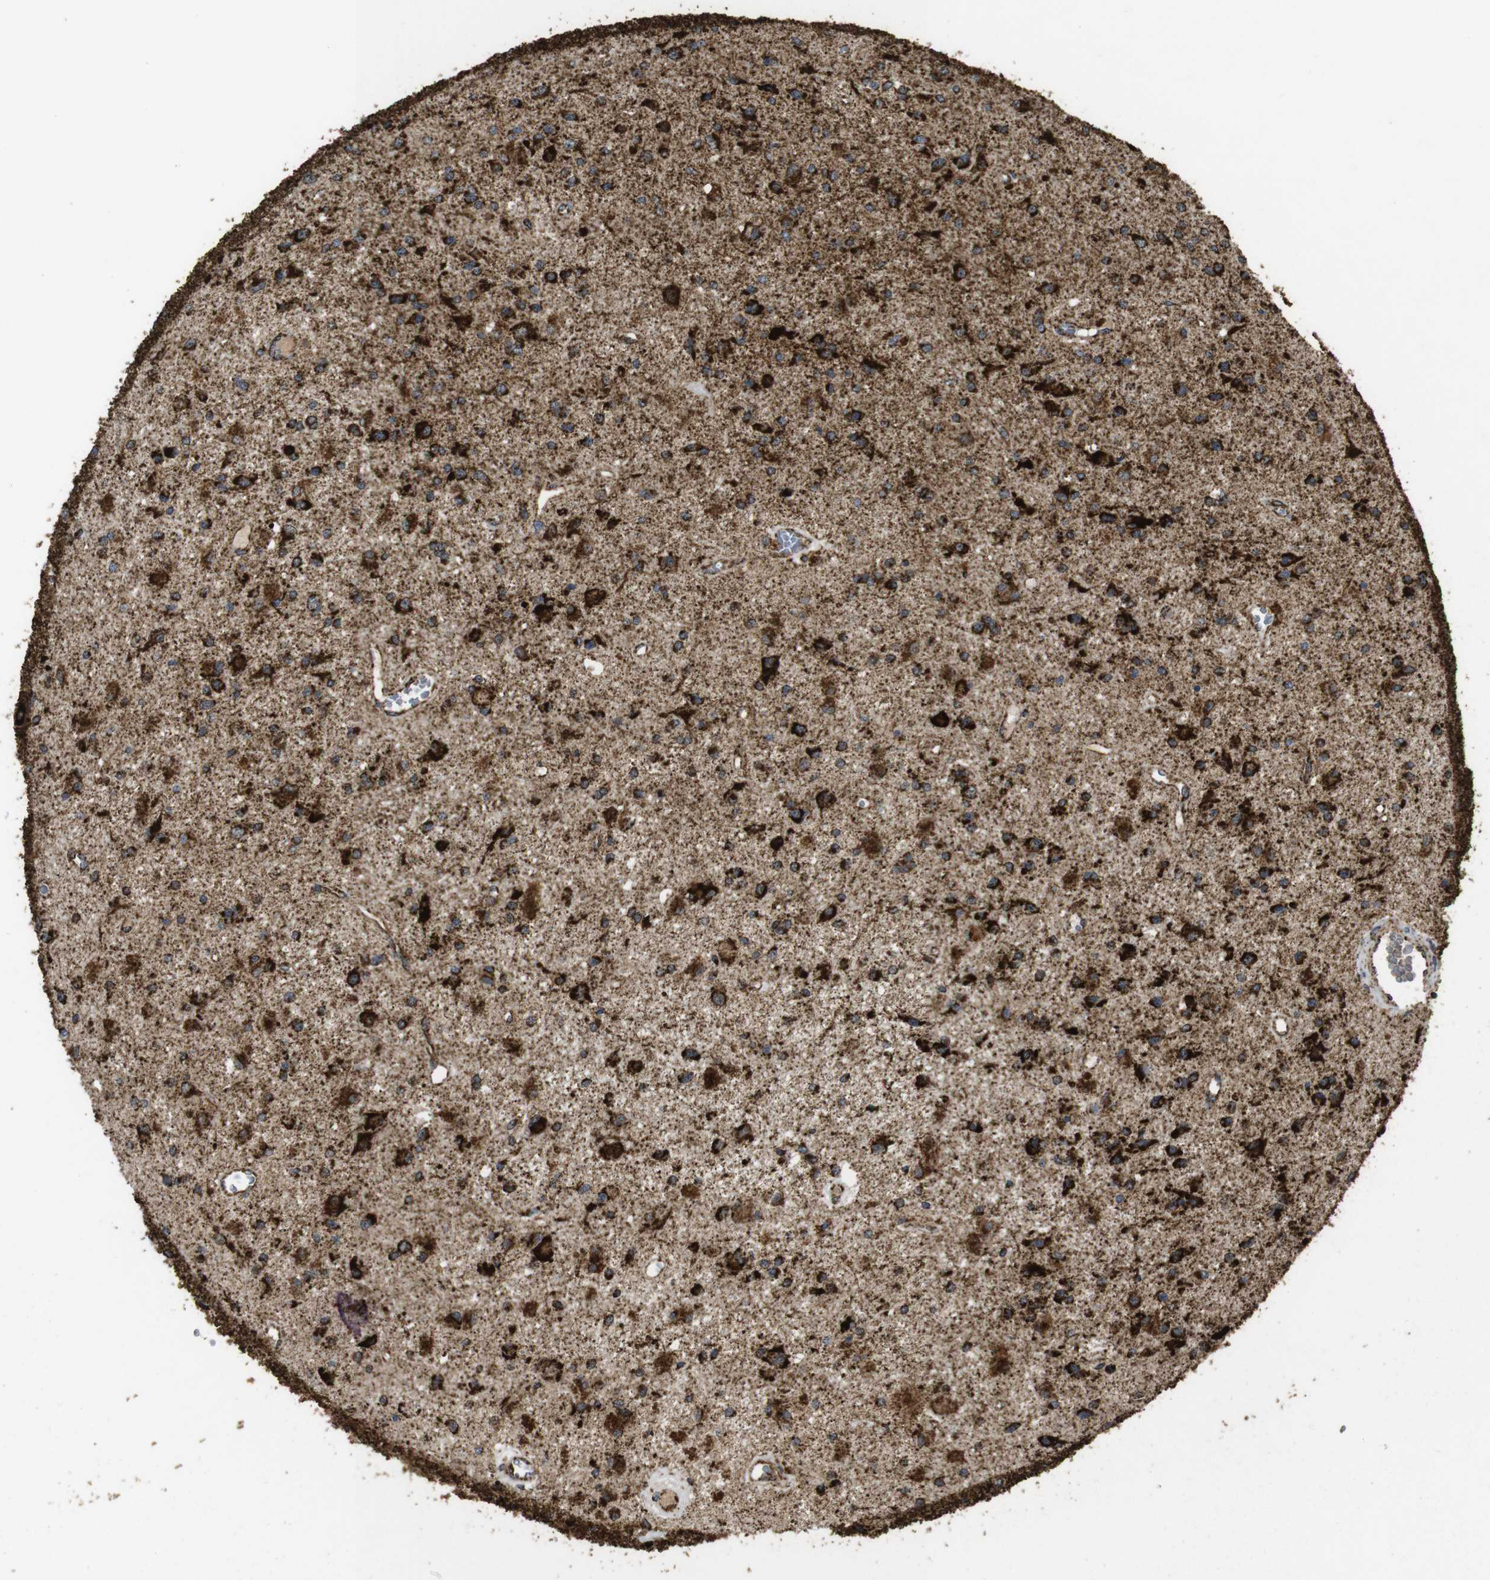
{"staining": {"intensity": "strong", "quantity": ">75%", "location": "cytoplasmic/membranous"}, "tissue": "glioma", "cell_type": "Tumor cells", "image_type": "cancer", "snomed": [{"axis": "morphology", "description": "Glioma, malignant, Low grade"}, {"axis": "topography", "description": "Brain"}], "caption": "Tumor cells show high levels of strong cytoplasmic/membranous staining in approximately >75% of cells in human glioma.", "gene": "ATP5F1A", "patient": {"sex": "male", "age": 58}}